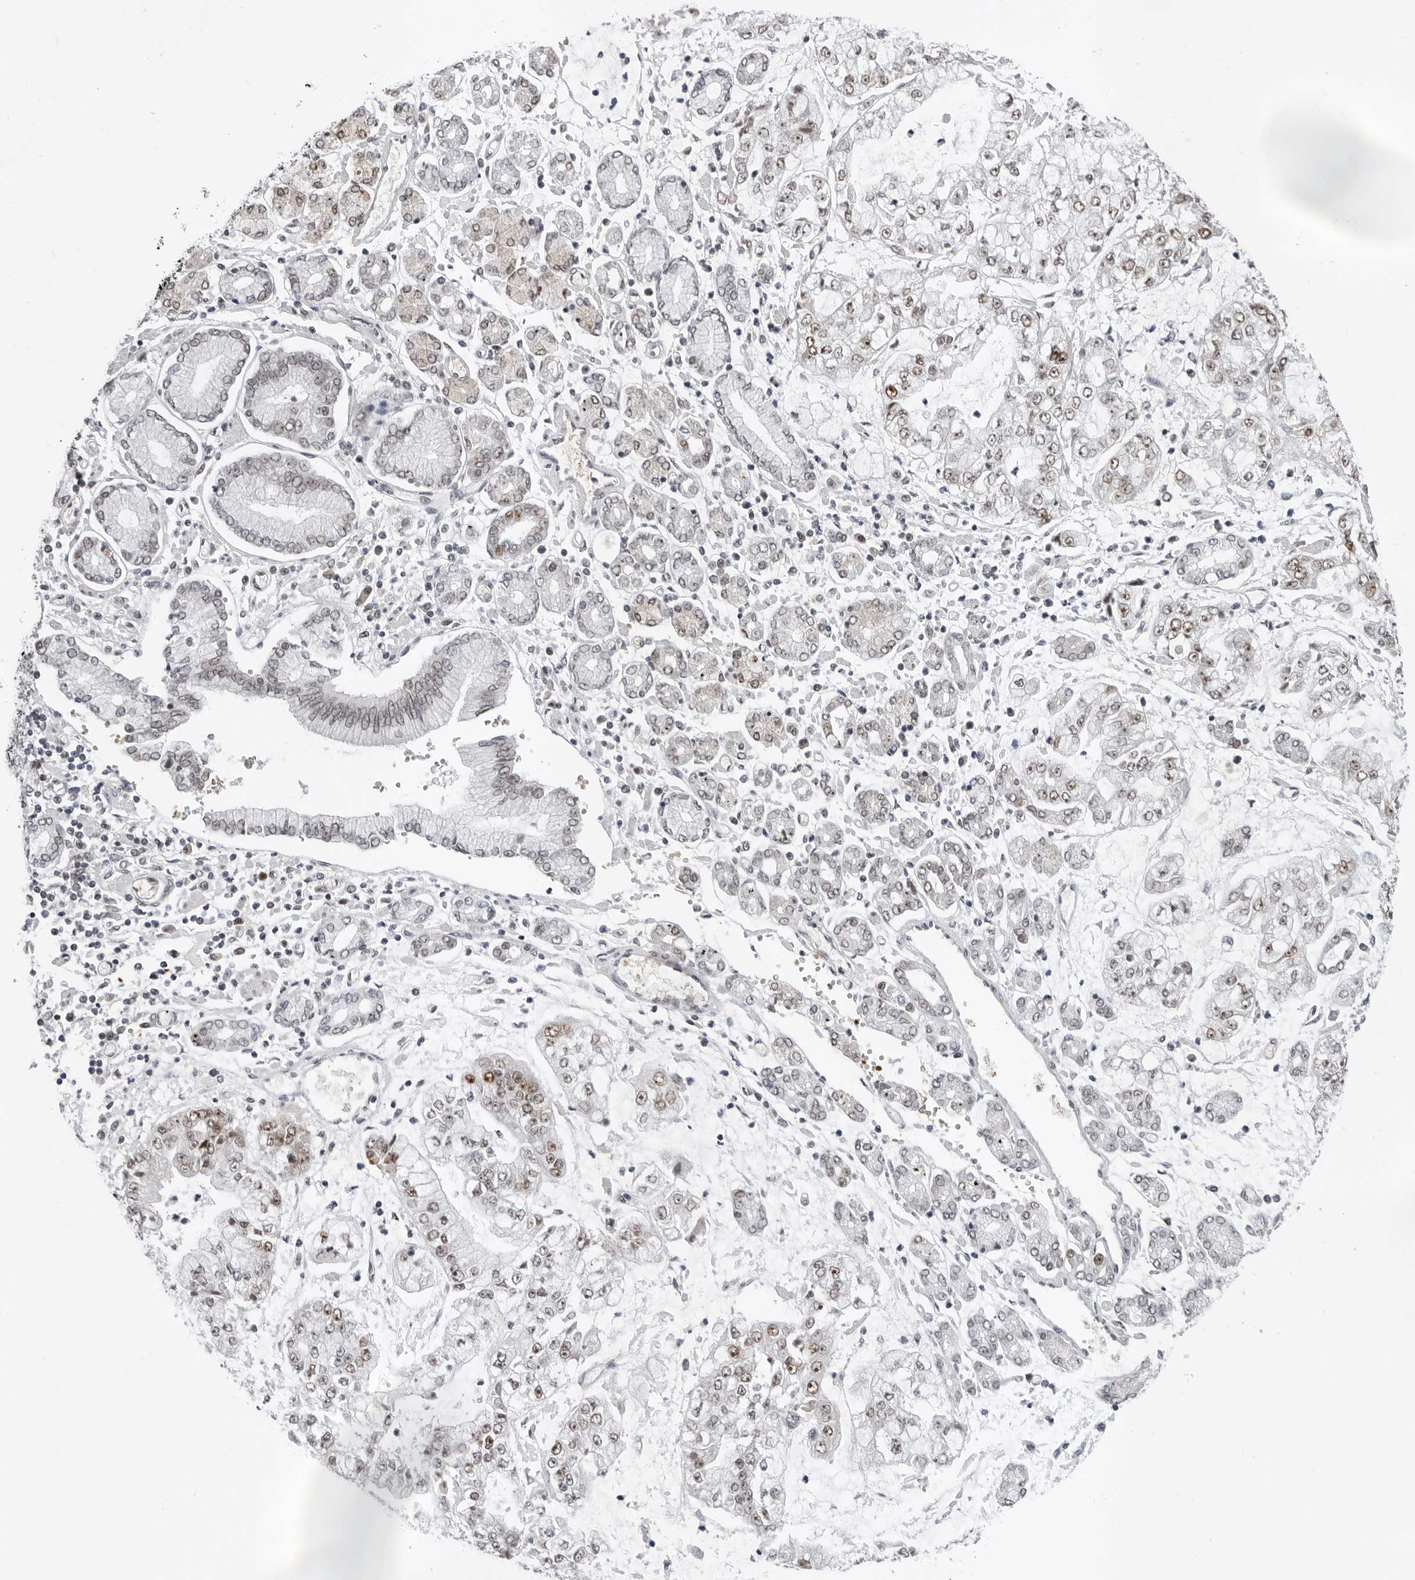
{"staining": {"intensity": "weak", "quantity": ">75%", "location": "nuclear"}, "tissue": "stomach cancer", "cell_type": "Tumor cells", "image_type": "cancer", "snomed": [{"axis": "morphology", "description": "Adenocarcinoma, NOS"}, {"axis": "topography", "description": "Stomach"}], "caption": "A low amount of weak nuclear positivity is identified in approximately >75% of tumor cells in stomach cancer tissue. The protein is shown in brown color, while the nuclei are stained blue.", "gene": "USP1", "patient": {"sex": "male", "age": 76}}